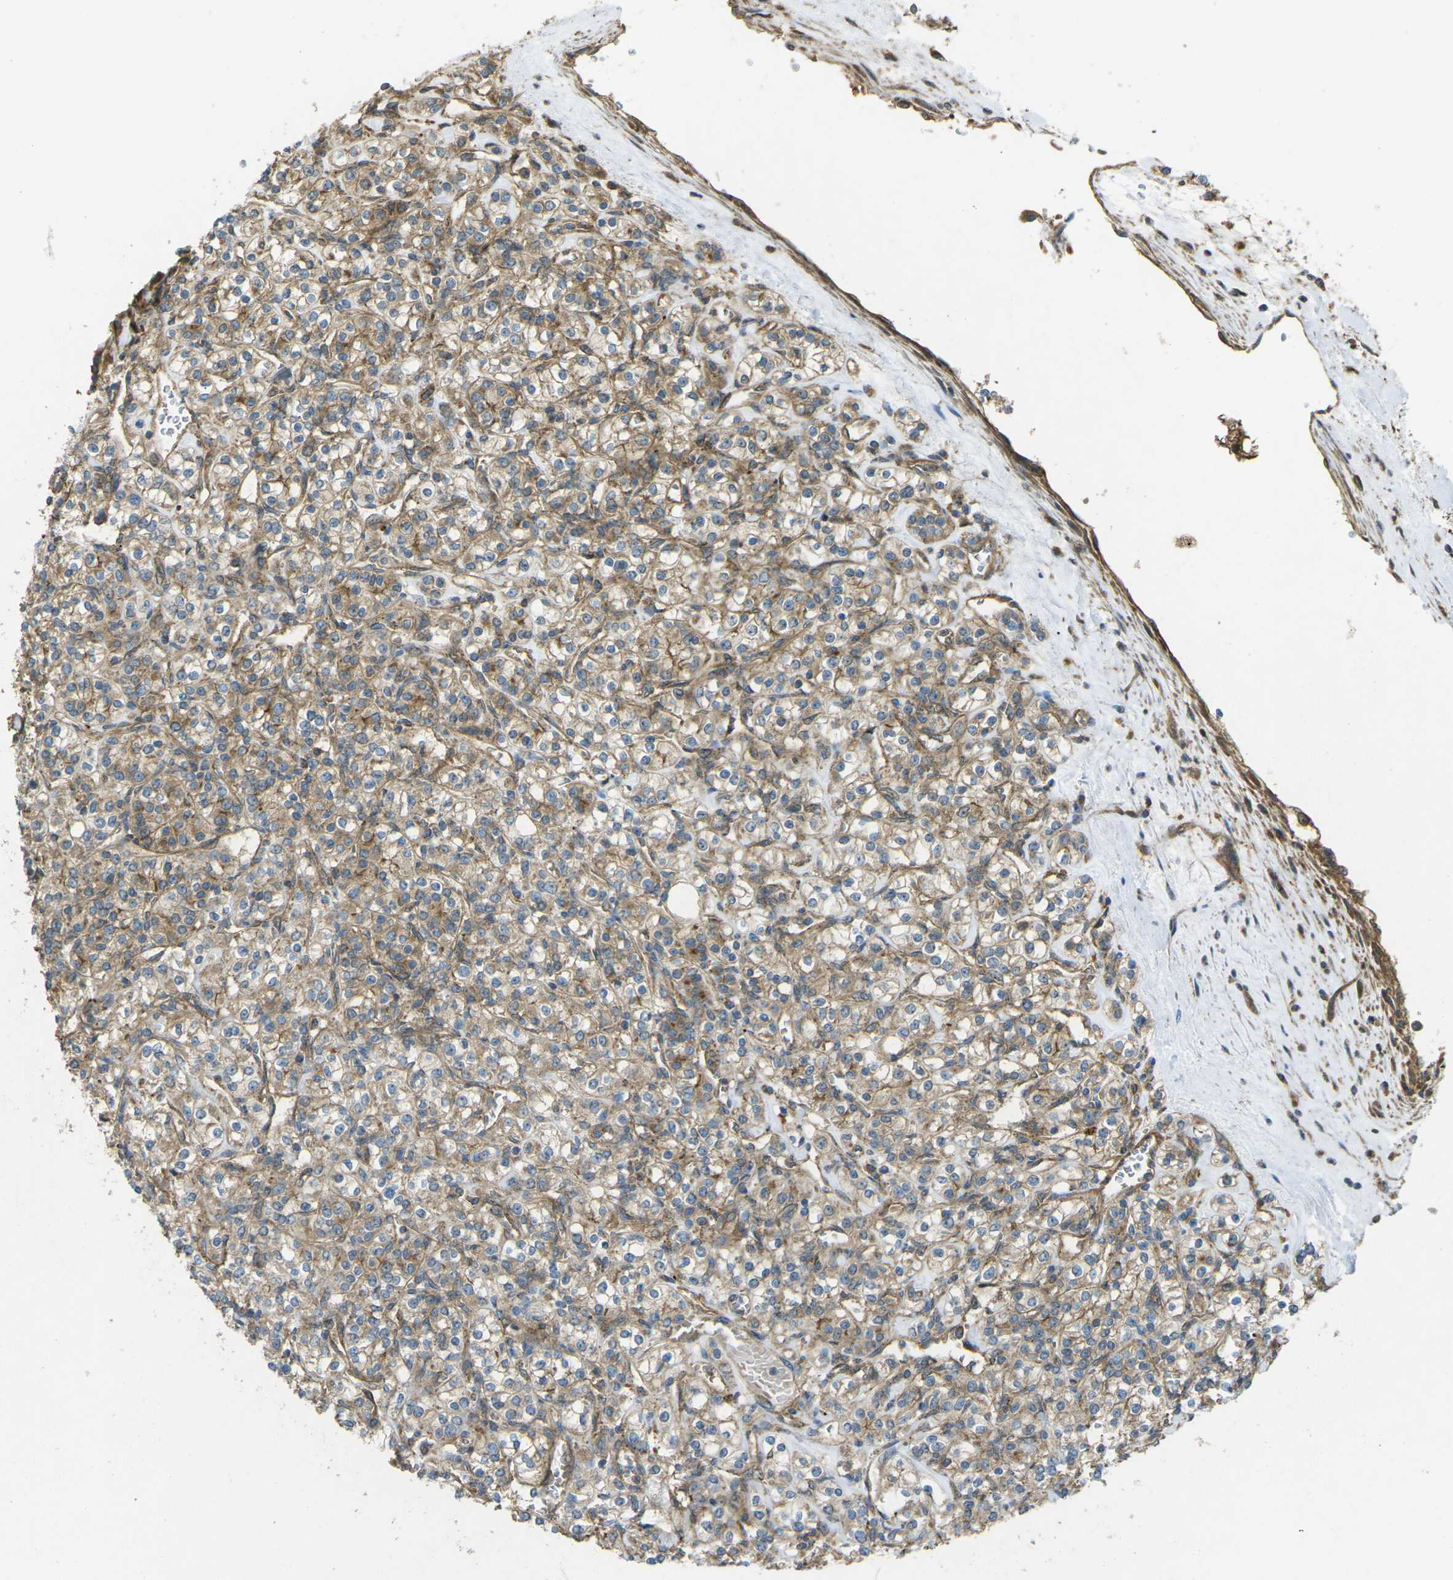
{"staining": {"intensity": "moderate", "quantity": ">75%", "location": "cytoplasmic/membranous"}, "tissue": "renal cancer", "cell_type": "Tumor cells", "image_type": "cancer", "snomed": [{"axis": "morphology", "description": "Adenocarcinoma, NOS"}, {"axis": "topography", "description": "Kidney"}], "caption": "About >75% of tumor cells in human renal adenocarcinoma show moderate cytoplasmic/membranous protein expression as visualized by brown immunohistochemical staining.", "gene": "CHMP3", "patient": {"sex": "male", "age": 77}}